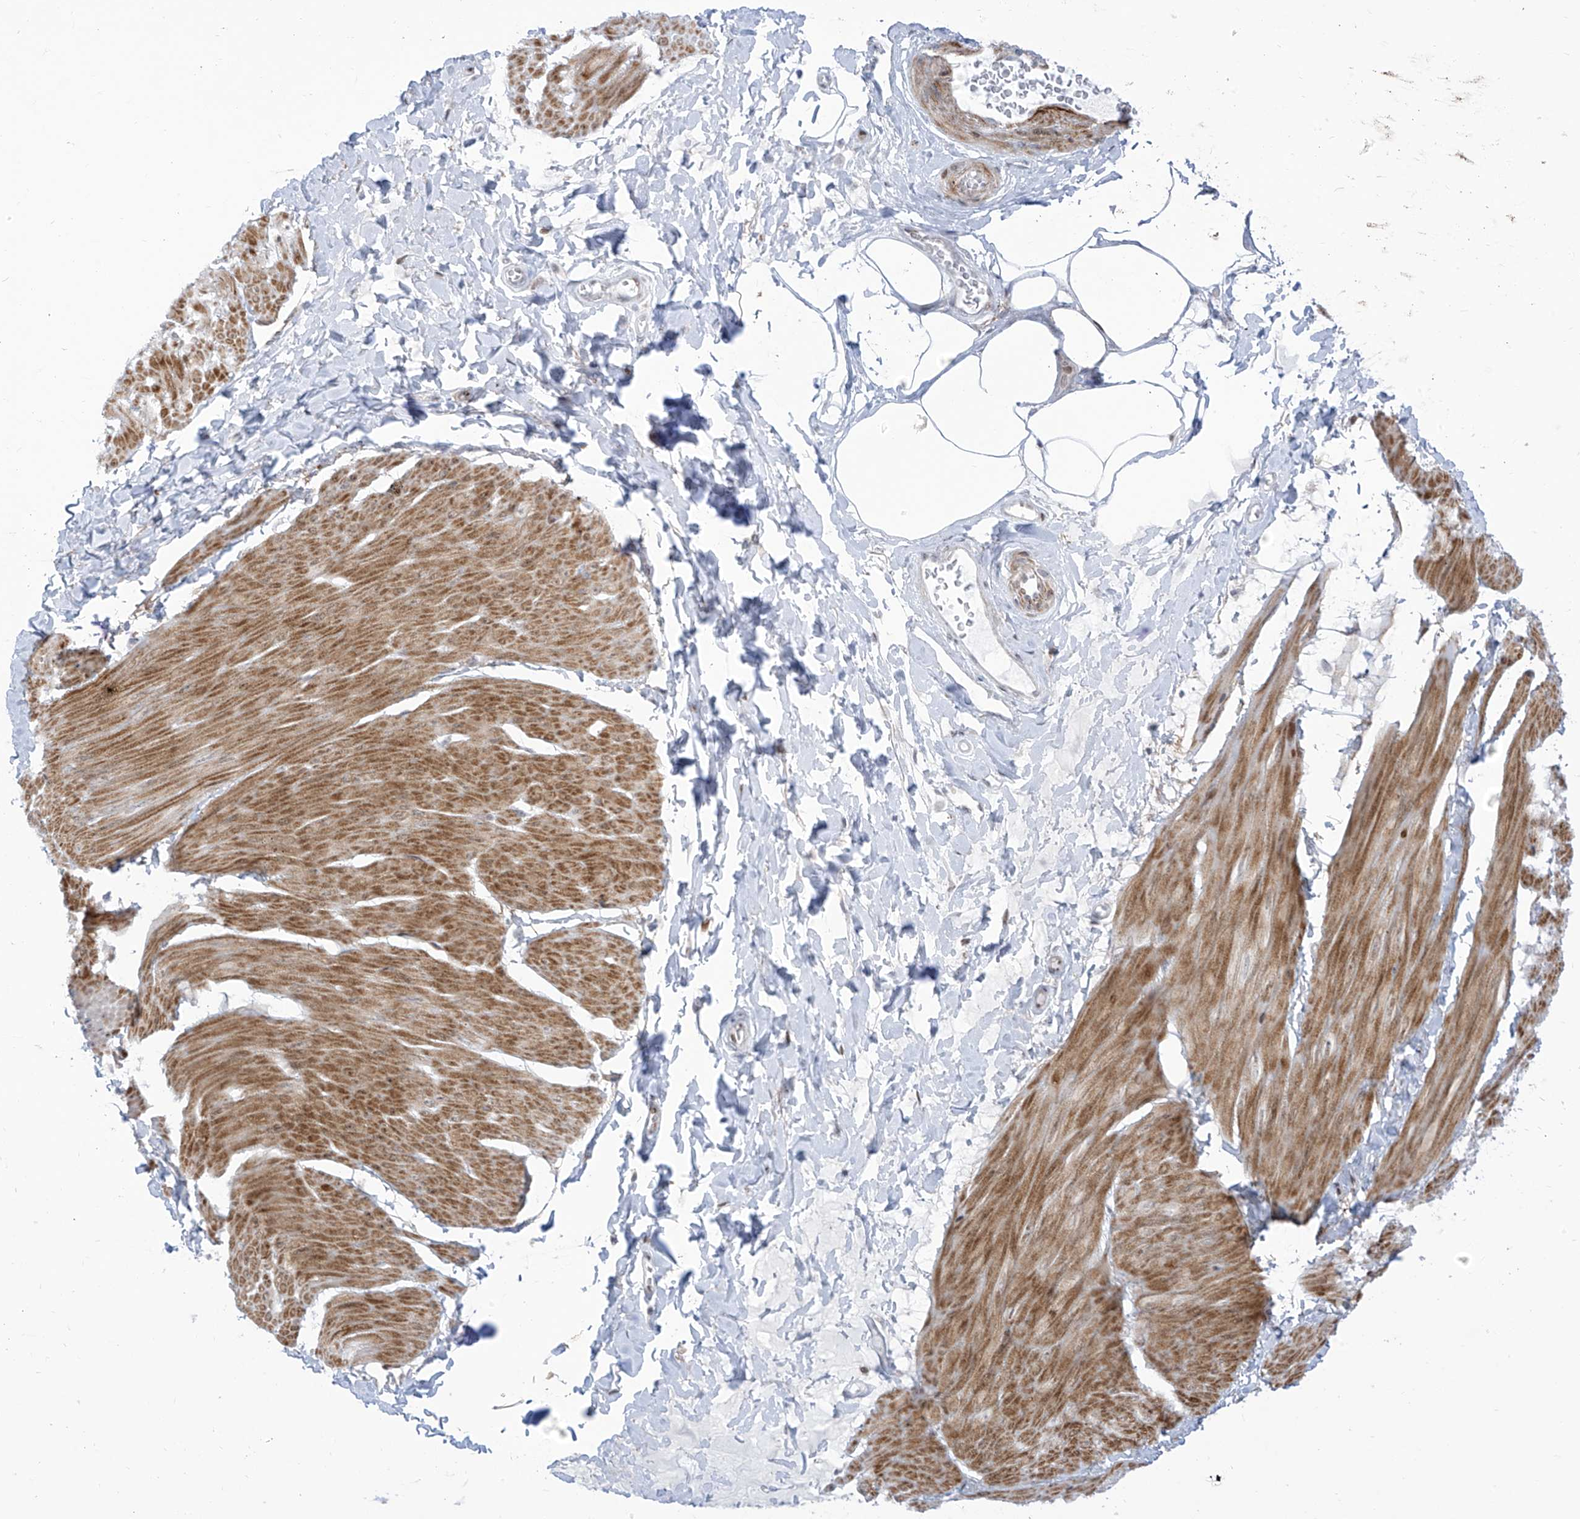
{"staining": {"intensity": "moderate", "quantity": ">75%", "location": "cytoplasmic/membranous"}, "tissue": "smooth muscle", "cell_type": "Smooth muscle cells", "image_type": "normal", "snomed": [{"axis": "morphology", "description": "Urothelial carcinoma, High grade"}, {"axis": "topography", "description": "Urinary bladder"}], "caption": "Moderate cytoplasmic/membranous expression is appreciated in about >75% of smooth muscle cells in normal smooth muscle. (DAB = brown stain, brightfield microscopy at high magnification).", "gene": "LIN9", "patient": {"sex": "male", "age": 46}}